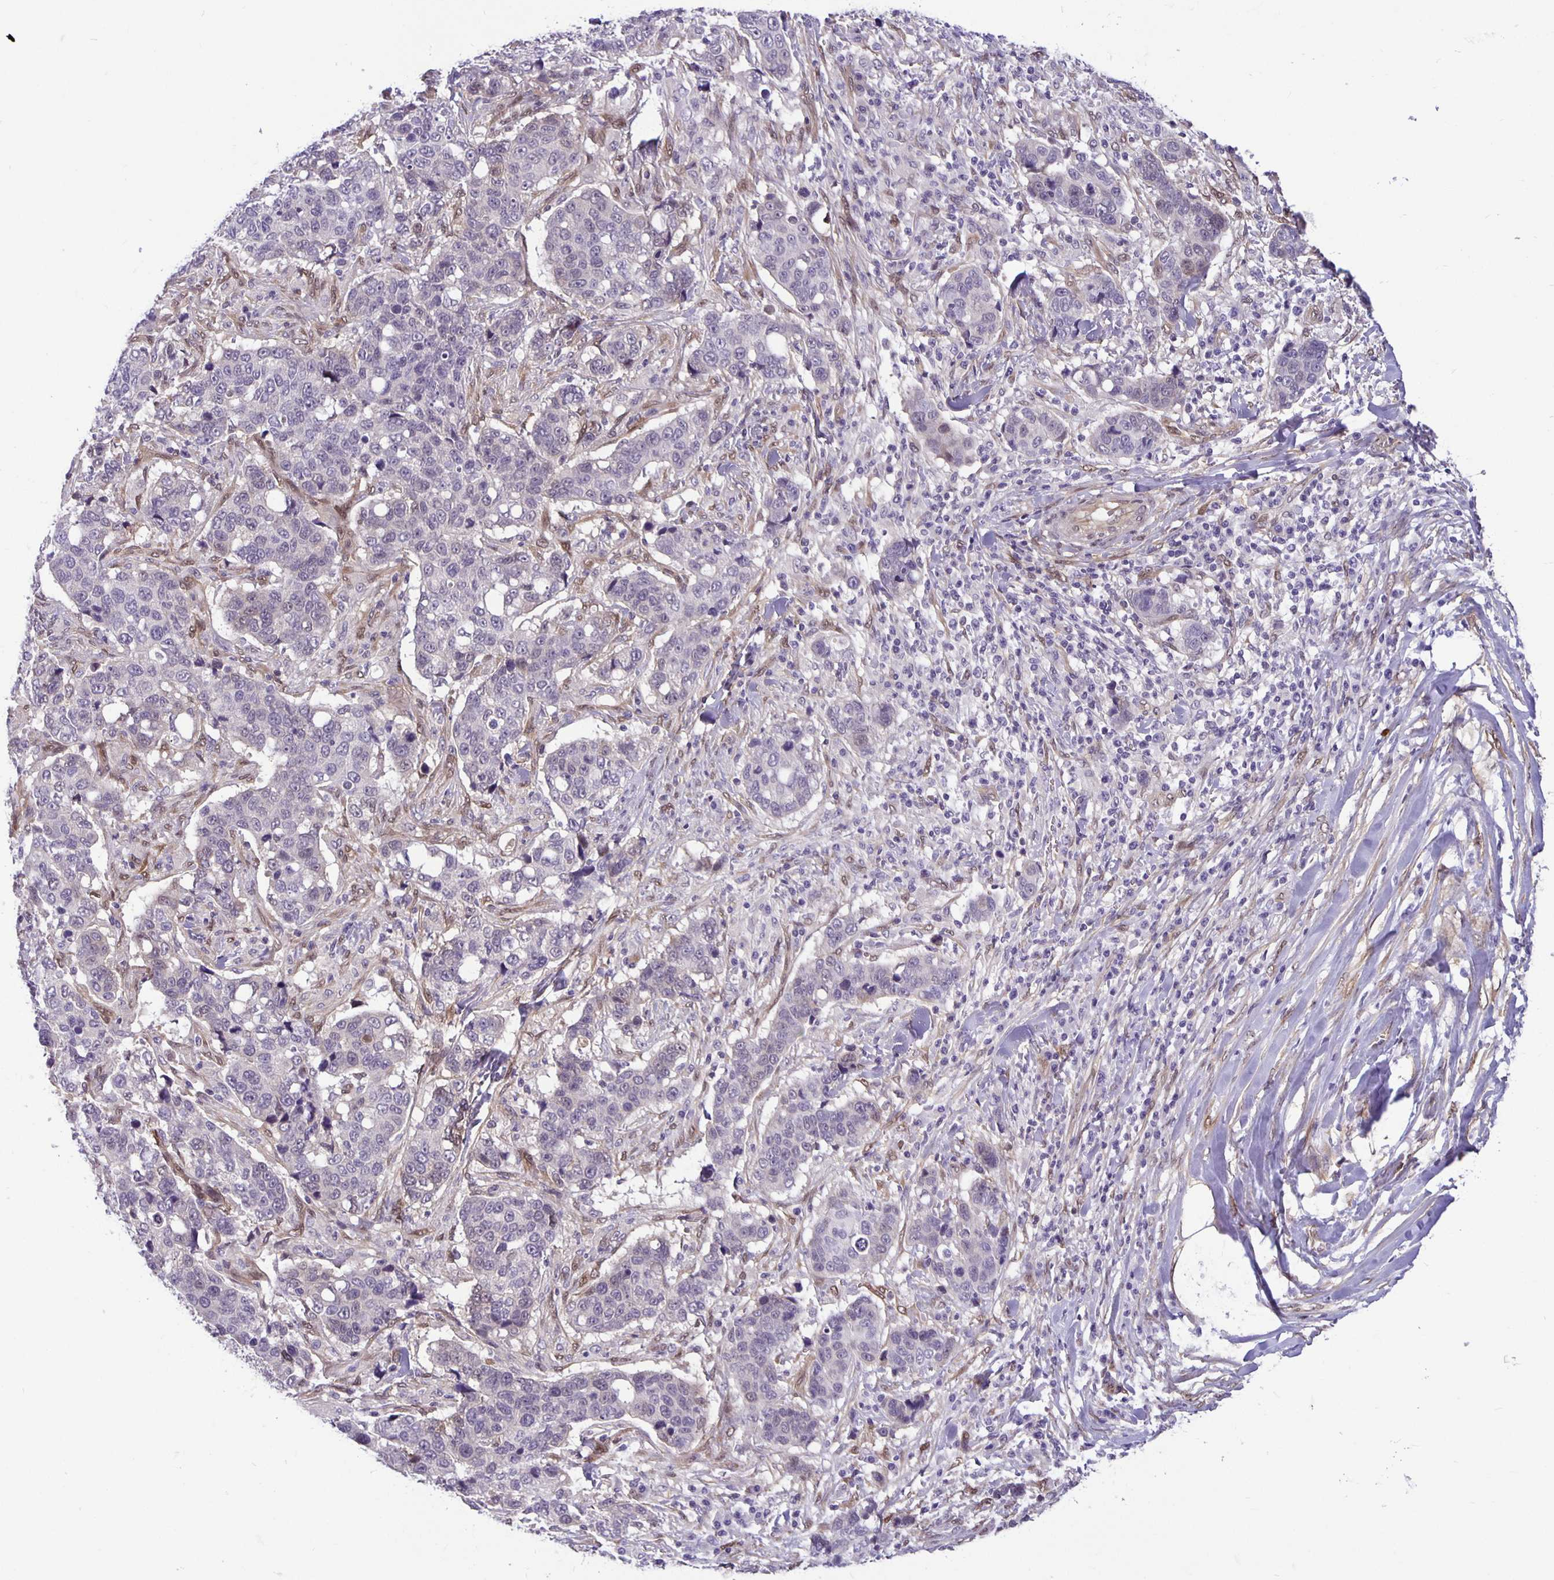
{"staining": {"intensity": "negative", "quantity": "none", "location": "none"}, "tissue": "lung cancer", "cell_type": "Tumor cells", "image_type": "cancer", "snomed": [{"axis": "morphology", "description": "Squamous cell carcinoma, NOS"}, {"axis": "topography", "description": "Lymph node"}, {"axis": "topography", "description": "Lung"}], "caption": "Tumor cells show no significant positivity in lung cancer (squamous cell carcinoma).", "gene": "TAX1BP3", "patient": {"sex": "male", "age": 61}}